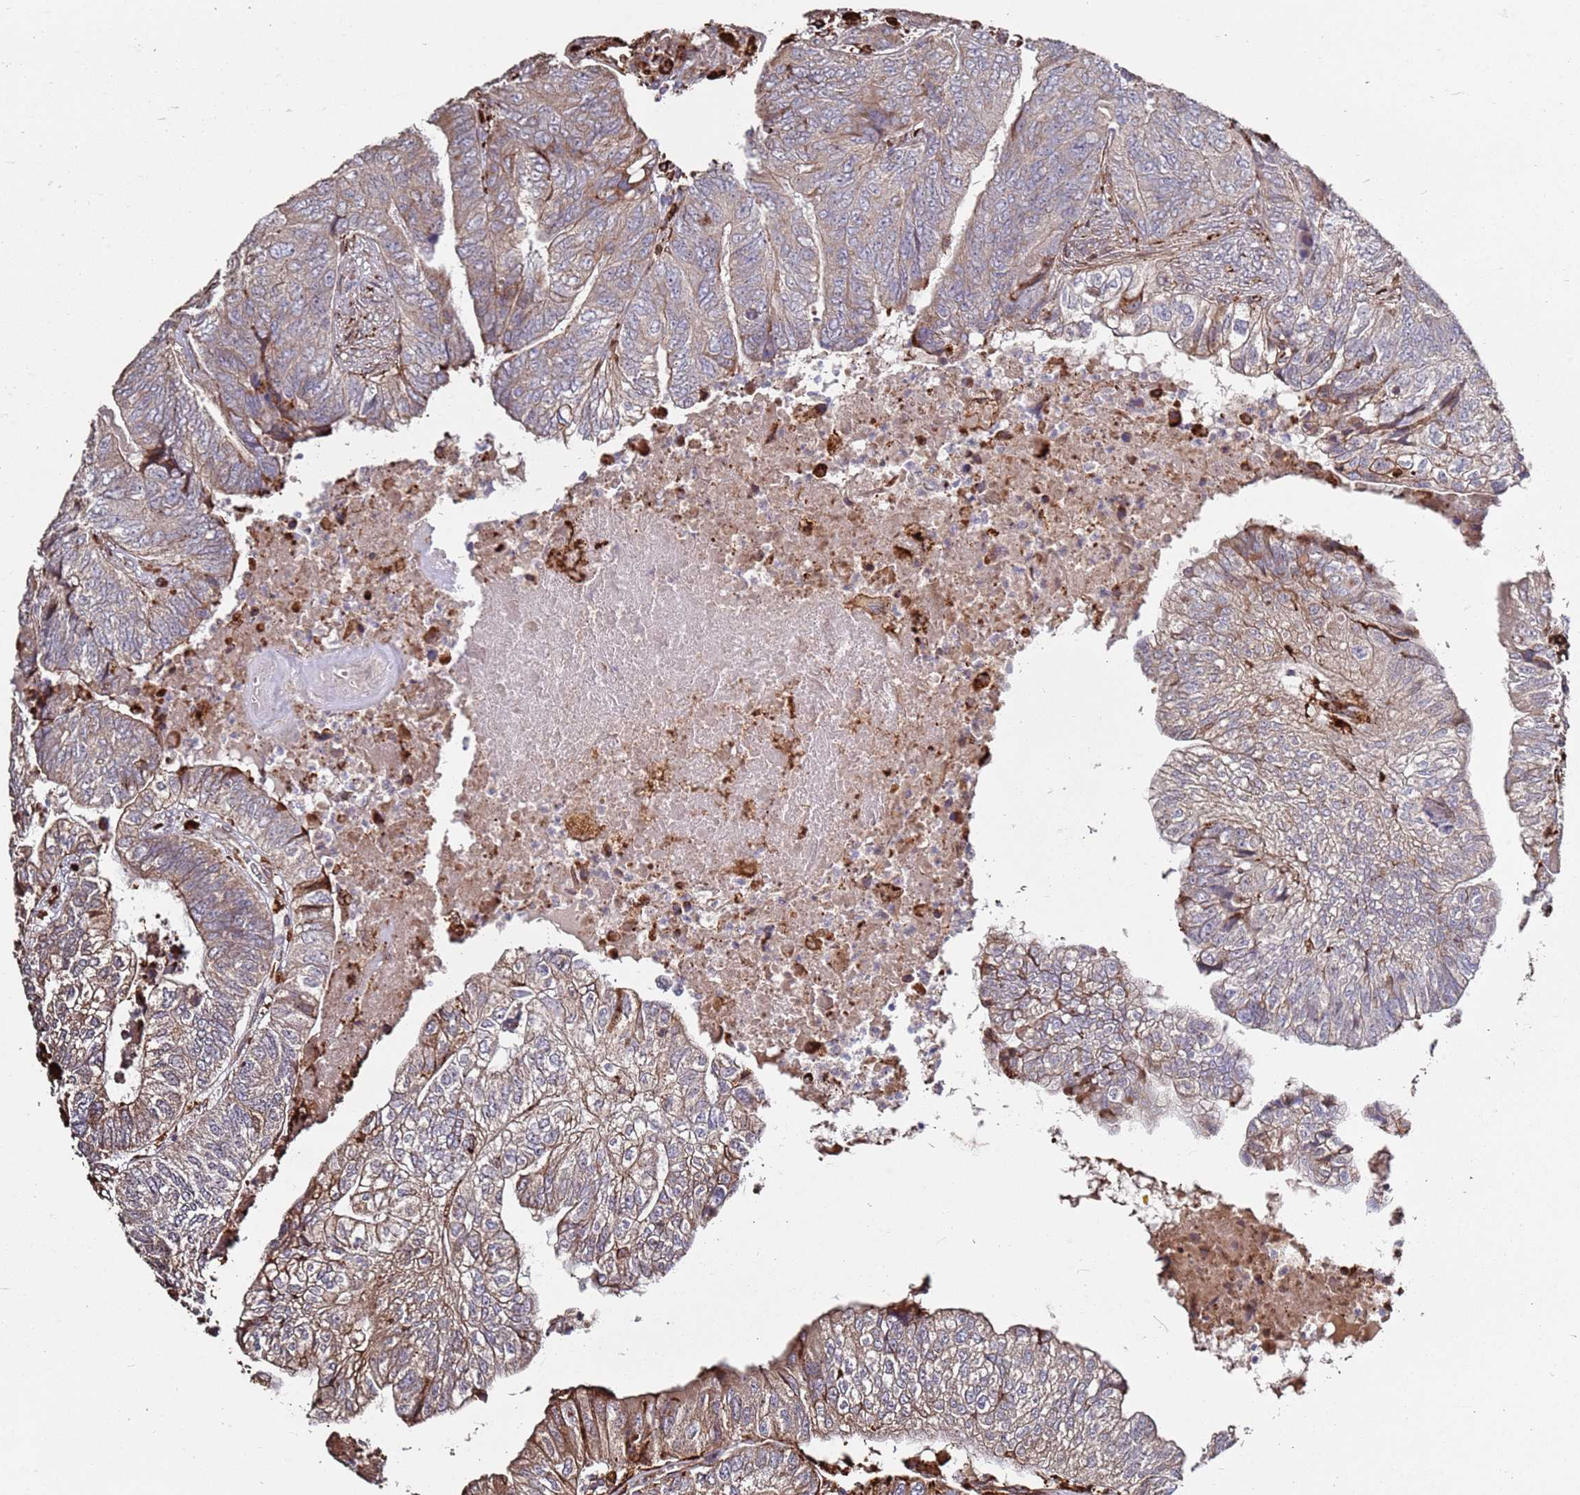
{"staining": {"intensity": "moderate", "quantity": "25%-75%", "location": "cytoplasmic/membranous"}, "tissue": "colorectal cancer", "cell_type": "Tumor cells", "image_type": "cancer", "snomed": [{"axis": "morphology", "description": "Adenocarcinoma, NOS"}, {"axis": "topography", "description": "Colon"}], "caption": "There is medium levels of moderate cytoplasmic/membranous staining in tumor cells of adenocarcinoma (colorectal), as demonstrated by immunohistochemical staining (brown color).", "gene": "LACC1", "patient": {"sex": "female", "age": 67}}